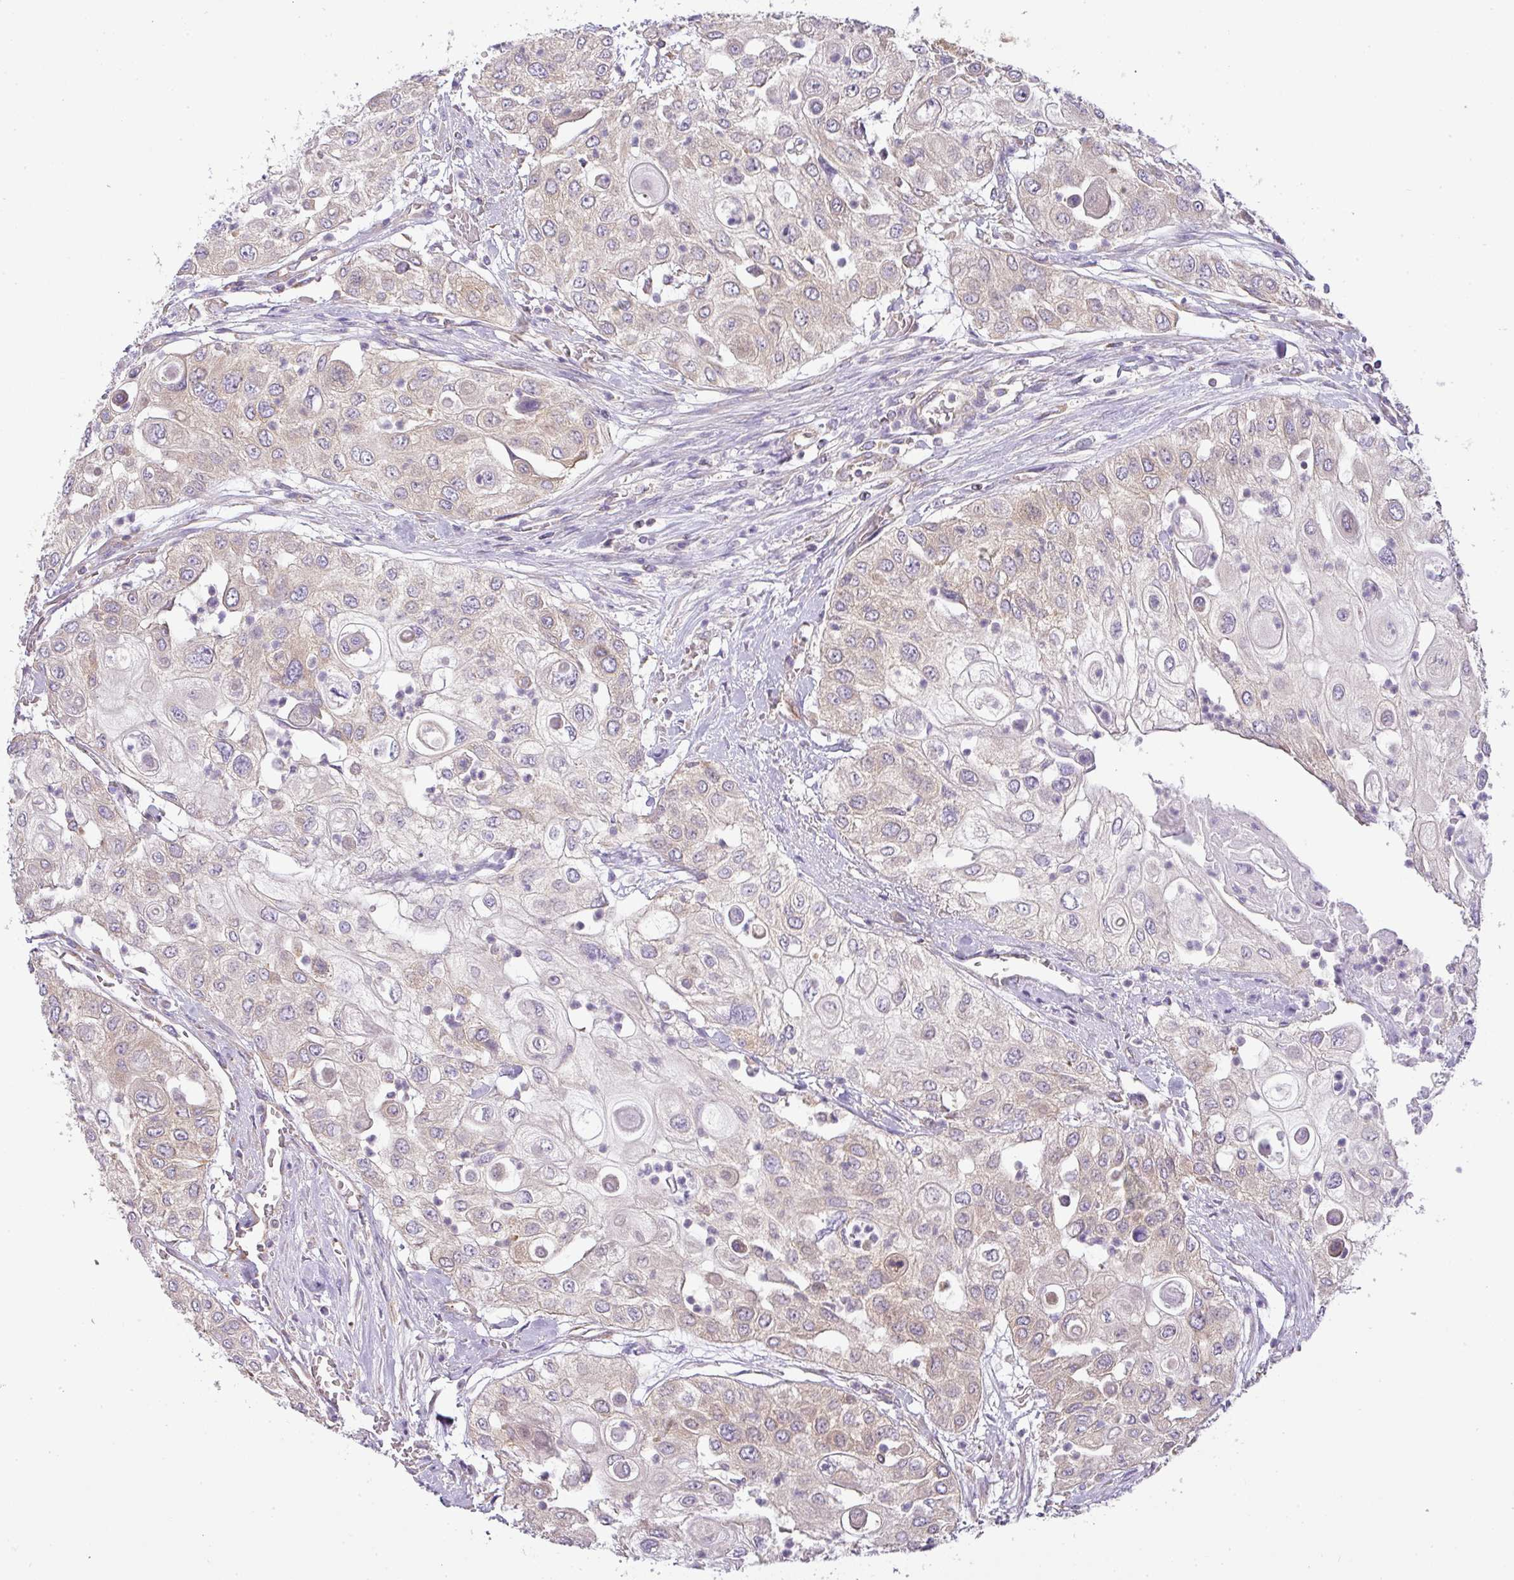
{"staining": {"intensity": "moderate", "quantity": "25%-75%", "location": "cytoplasmic/membranous"}, "tissue": "urothelial cancer", "cell_type": "Tumor cells", "image_type": "cancer", "snomed": [{"axis": "morphology", "description": "Urothelial carcinoma, High grade"}, {"axis": "topography", "description": "Urinary bladder"}], "caption": "Urothelial cancer was stained to show a protein in brown. There is medium levels of moderate cytoplasmic/membranous positivity in about 25%-75% of tumor cells.", "gene": "ZNF211", "patient": {"sex": "female", "age": 79}}